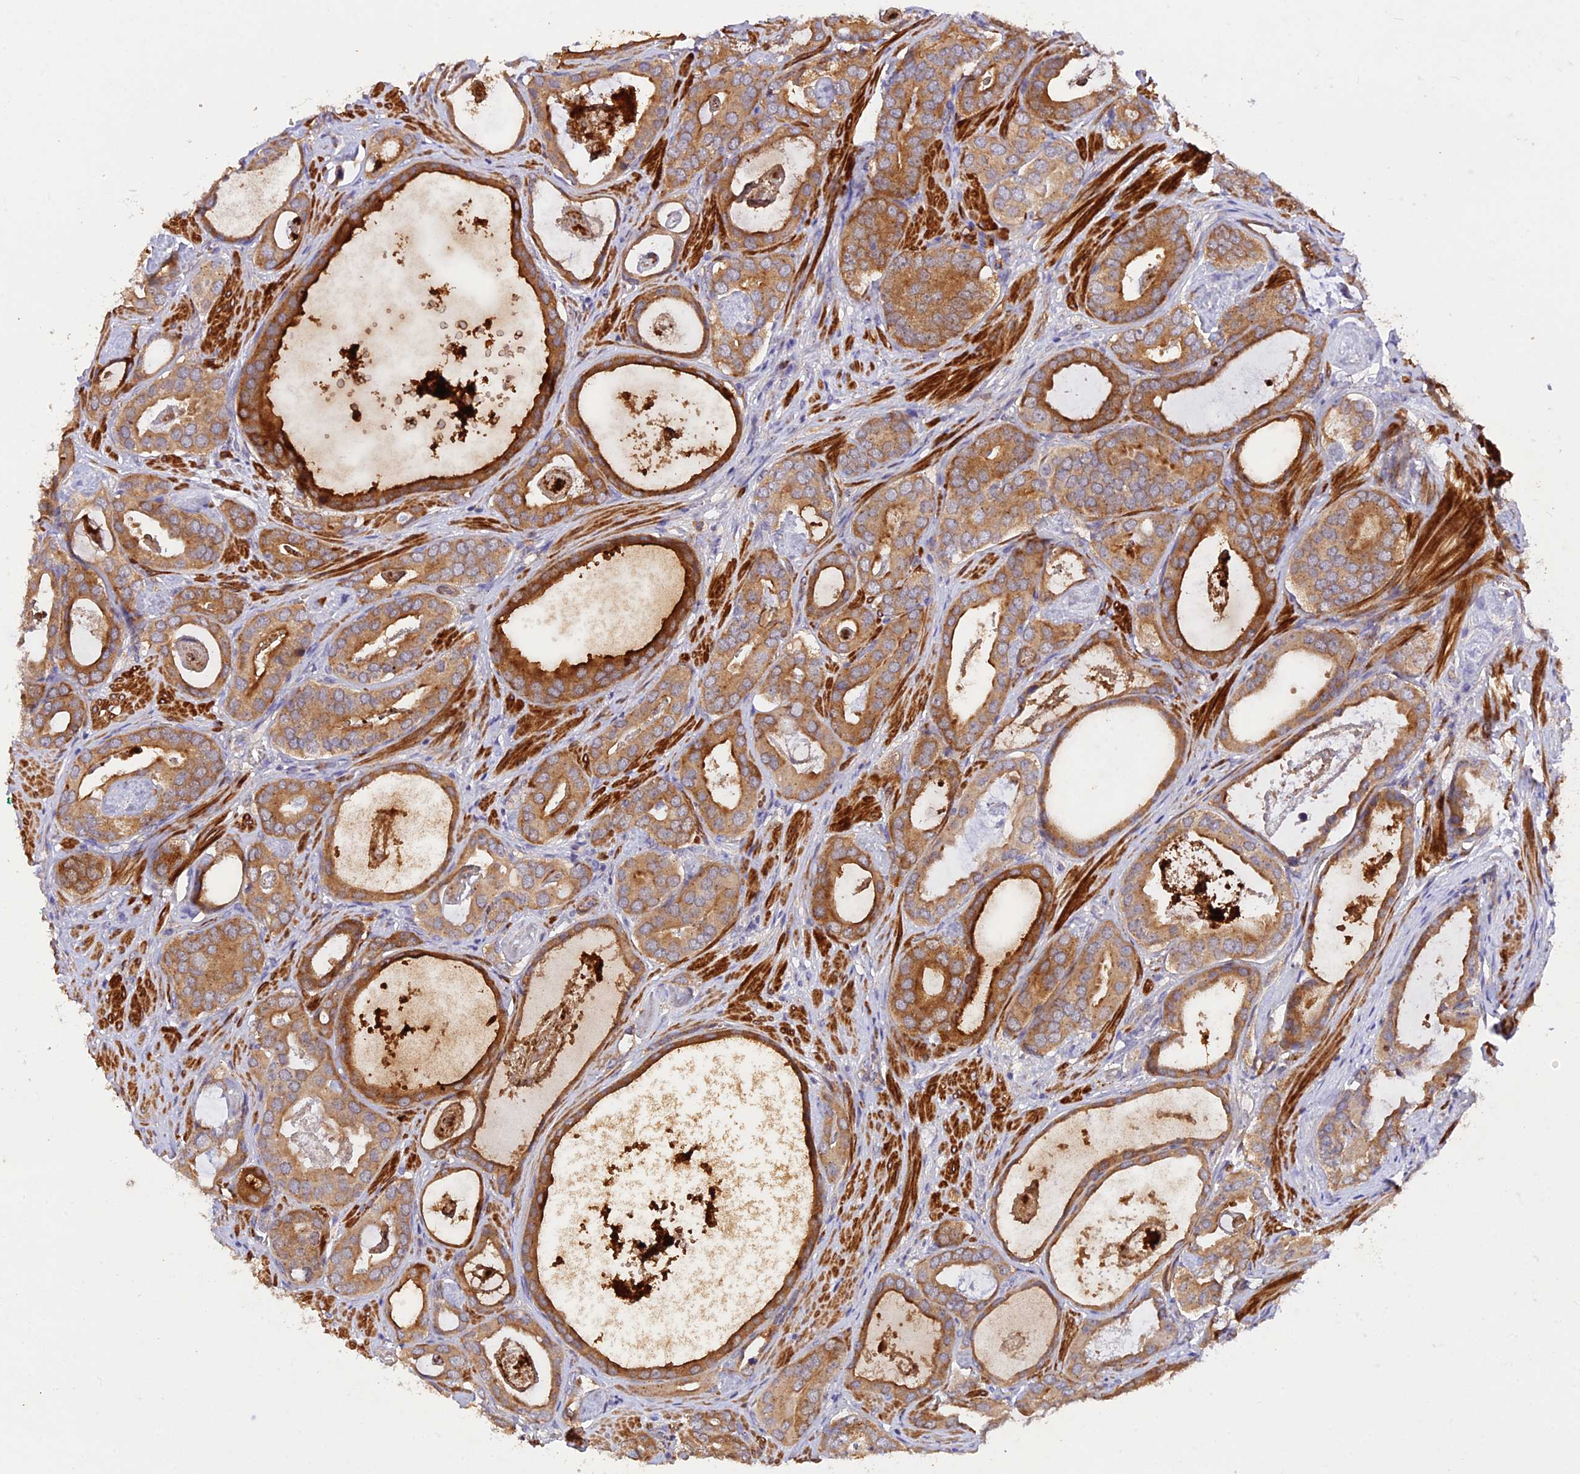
{"staining": {"intensity": "moderate", "quantity": ">75%", "location": "cytoplasmic/membranous"}, "tissue": "prostate cancer", "cell_type": "Tumor cells", "image_type": "cancer", "snomed": [{"axis": "morphology", "description": "Adenocarcinoma, Low grade"}, {"axis": "topography", "description": "Prostate"}], "caption": "Immunohistochemical staining of human prostate low-grade adenocarcinoma exhibits medium levels of moderate cytoplasmic/membranous protein positivity in about >75% of tumor cells.", "gene": "WDFY4", "patient": {"sex": "male", "age": 71}}